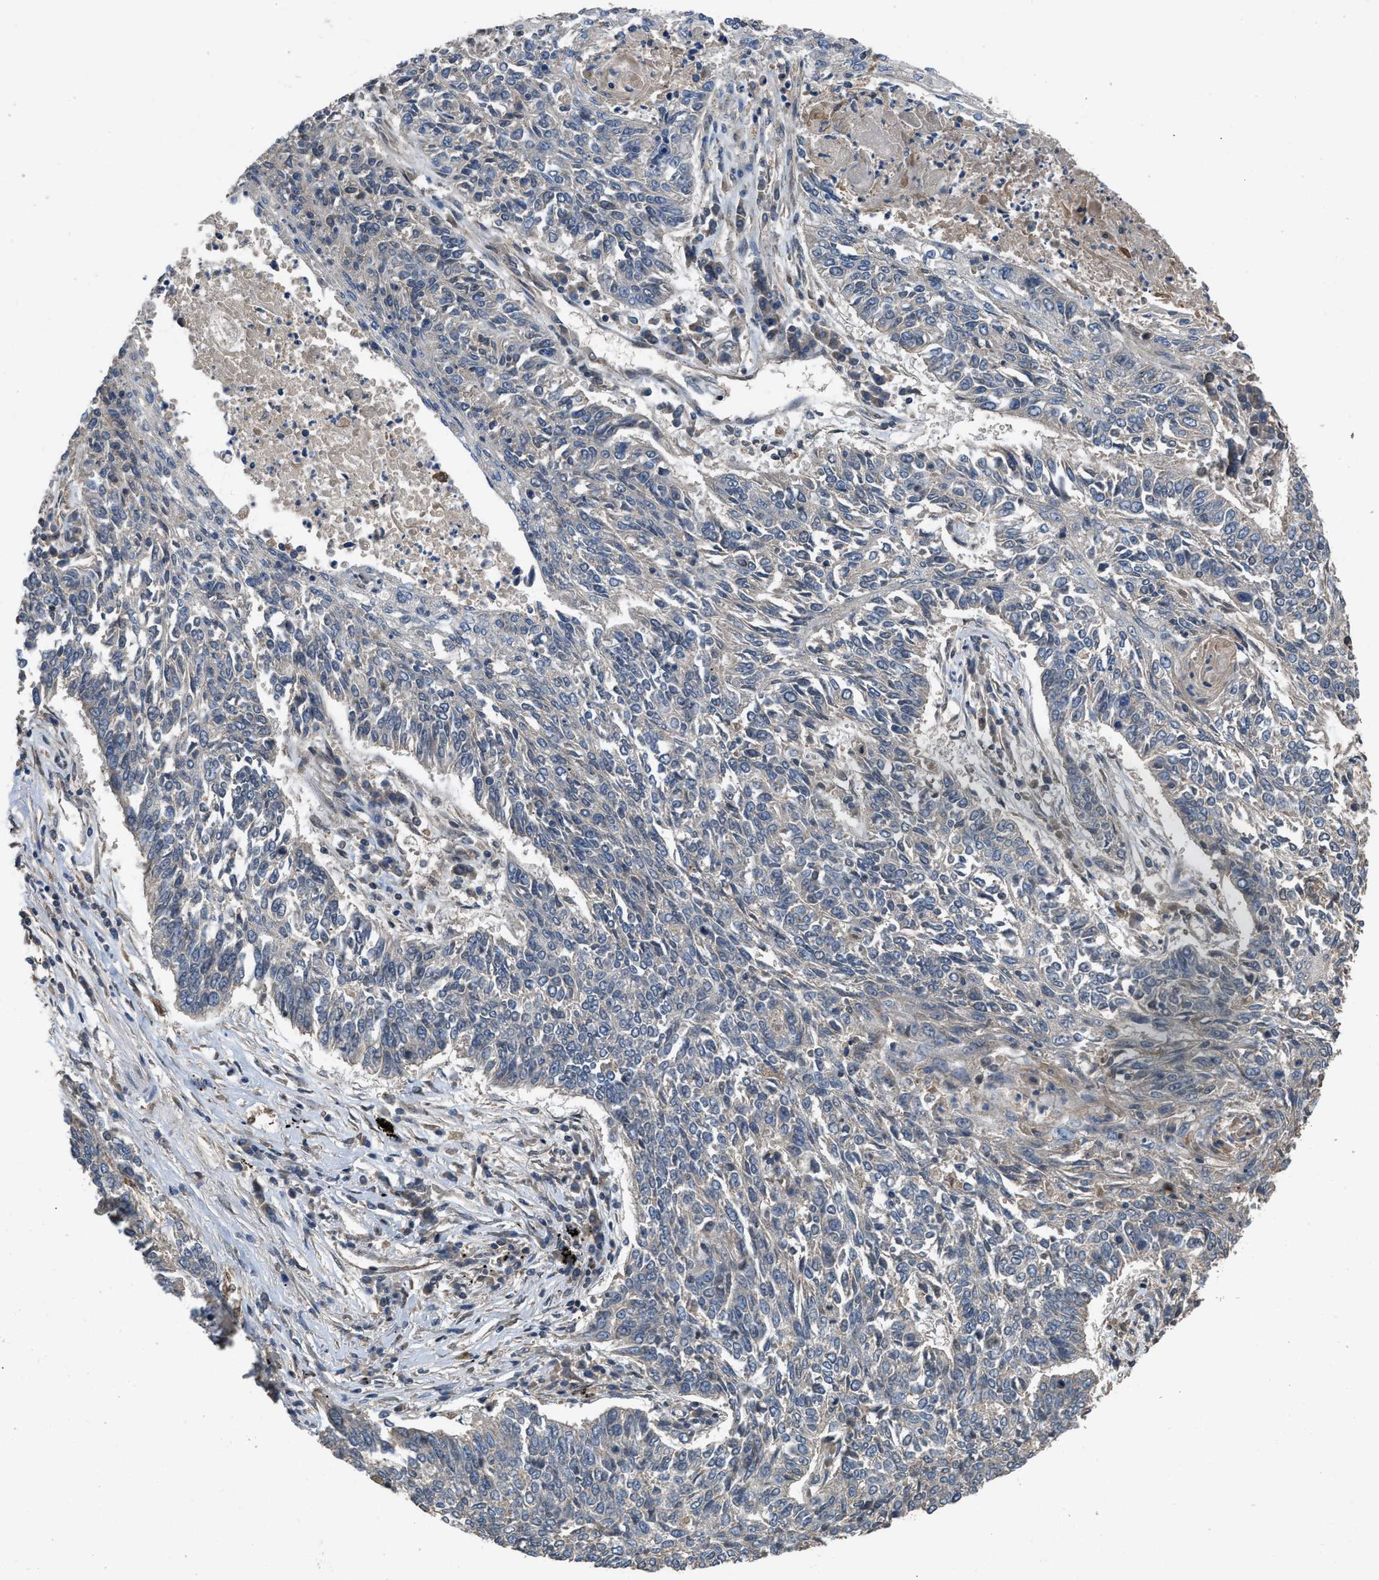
{"staining": {"intensity": "negative", "quantity": "none", "location": "none"}, "tissue": "lung cancer", "cell_type": "Tumor cells", "image_type": "cancer", "snomed": [{"axis": "morphology", "description": "Normal tissue, NOS"}, {"axis": "morphology", "description": "Squamous cell carcinoma, NOS"}, {"axis": "topography", "description": "Cartilage tissue"}, {"axis": "topography", "description": "Bronchus"}, {"axis": "topography", "description": "Lung"}], "caption": "Human lung cancer stained for a protein using immunohistochemistry reveals no positivity in tumor cells.", "gene": "UTRN", "patient": {"sex": "female", "age": 49}}